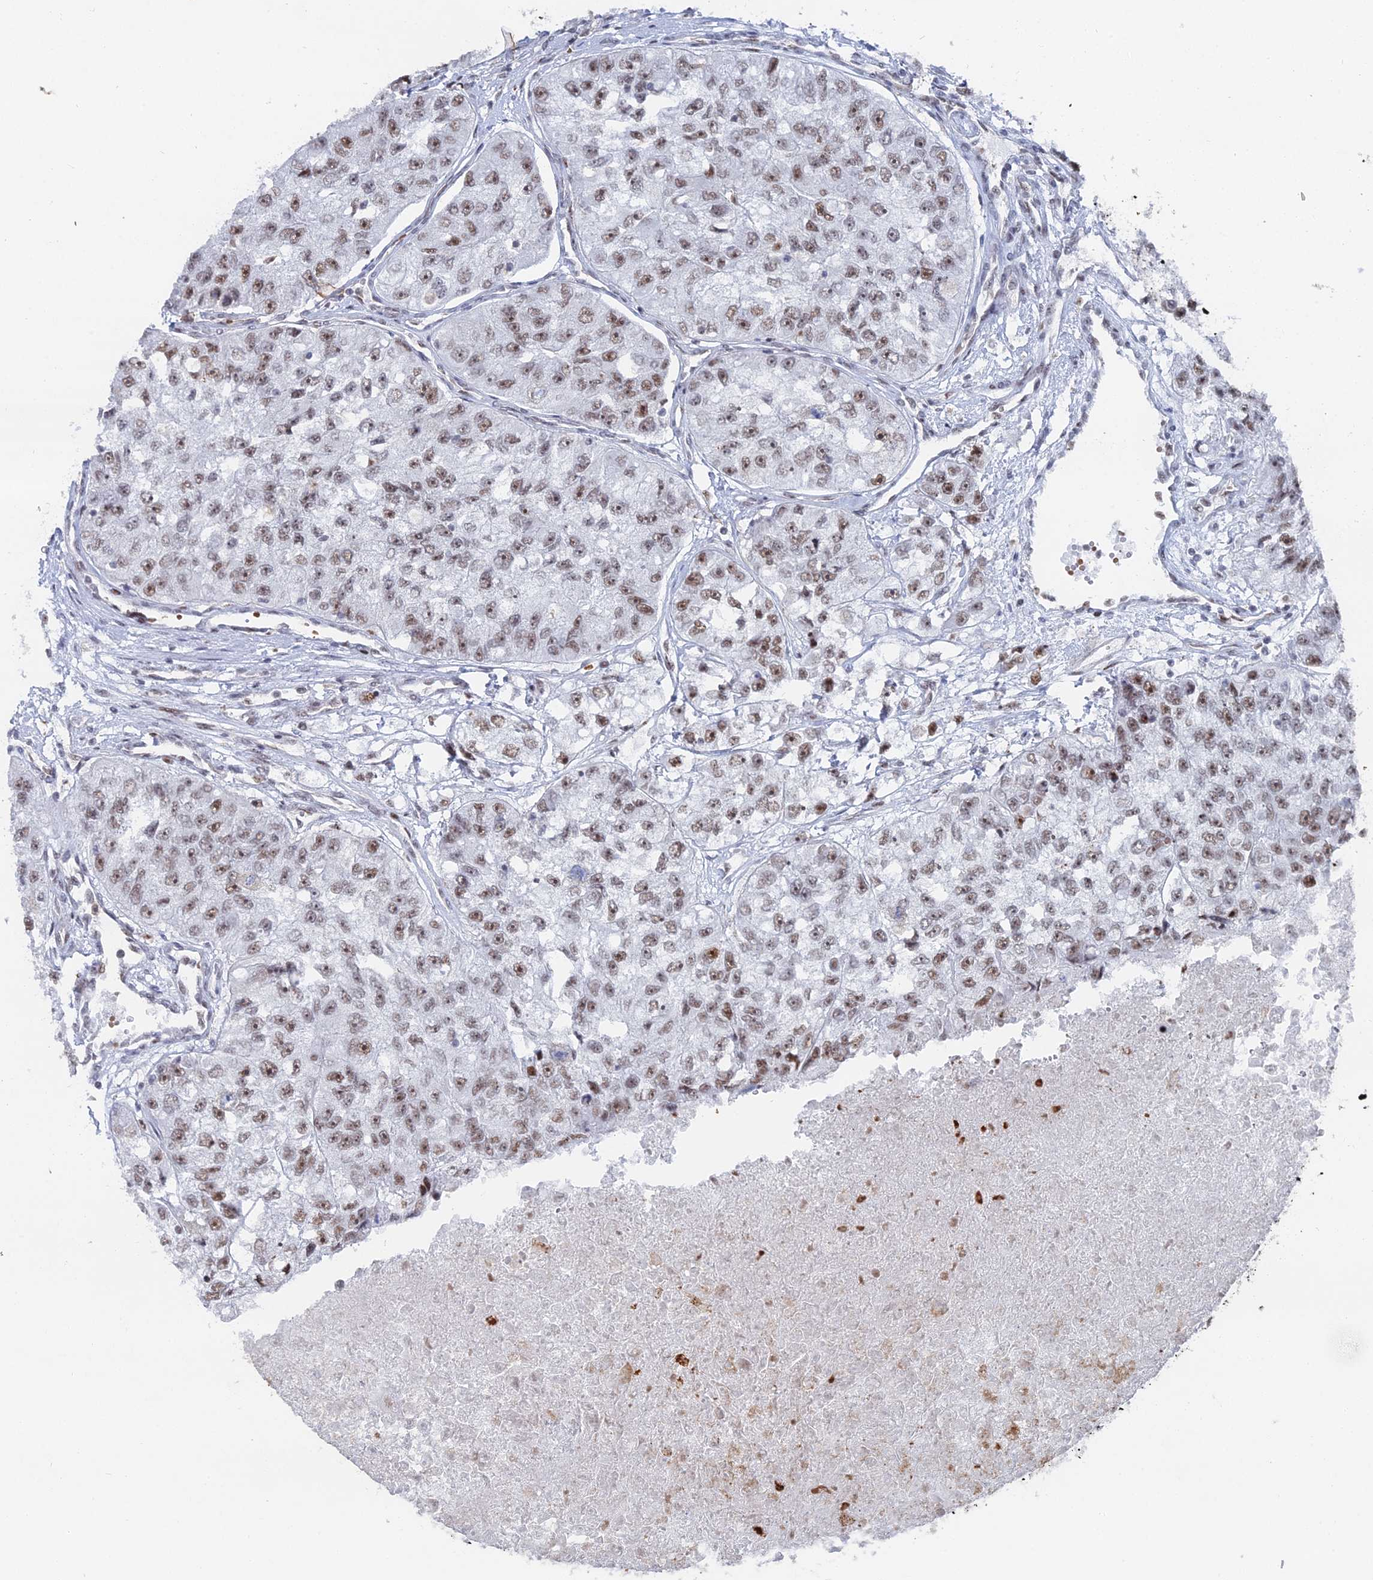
{"staining": {"intensity": "moderate", "quantity": ">75%", "location": "nuclear"}, "tissue": "renal cancer", "cell_type": "Tumor cells", "image_type": "cancer", "snomed": [{"axis": "morphology", "description": "Adenocarcinoma, NOS"}, {"axis": "topography", "description": "Kidney"}], "caption": "Immunohistochemistry staining of renal cancer (adenocarcinoma), which shows medium levels of moderate nuclear staining in approximately >75% of tumor cells indicating moderate nuclear protein staining. The staining was performed using DAB (3,3'-diaminobenzidine) (brown) for protein detection and nuclei were counterstained in hematoxylin (blue).", "gene": "GSC2", "patient": {"sex": "male", "age": 63}}